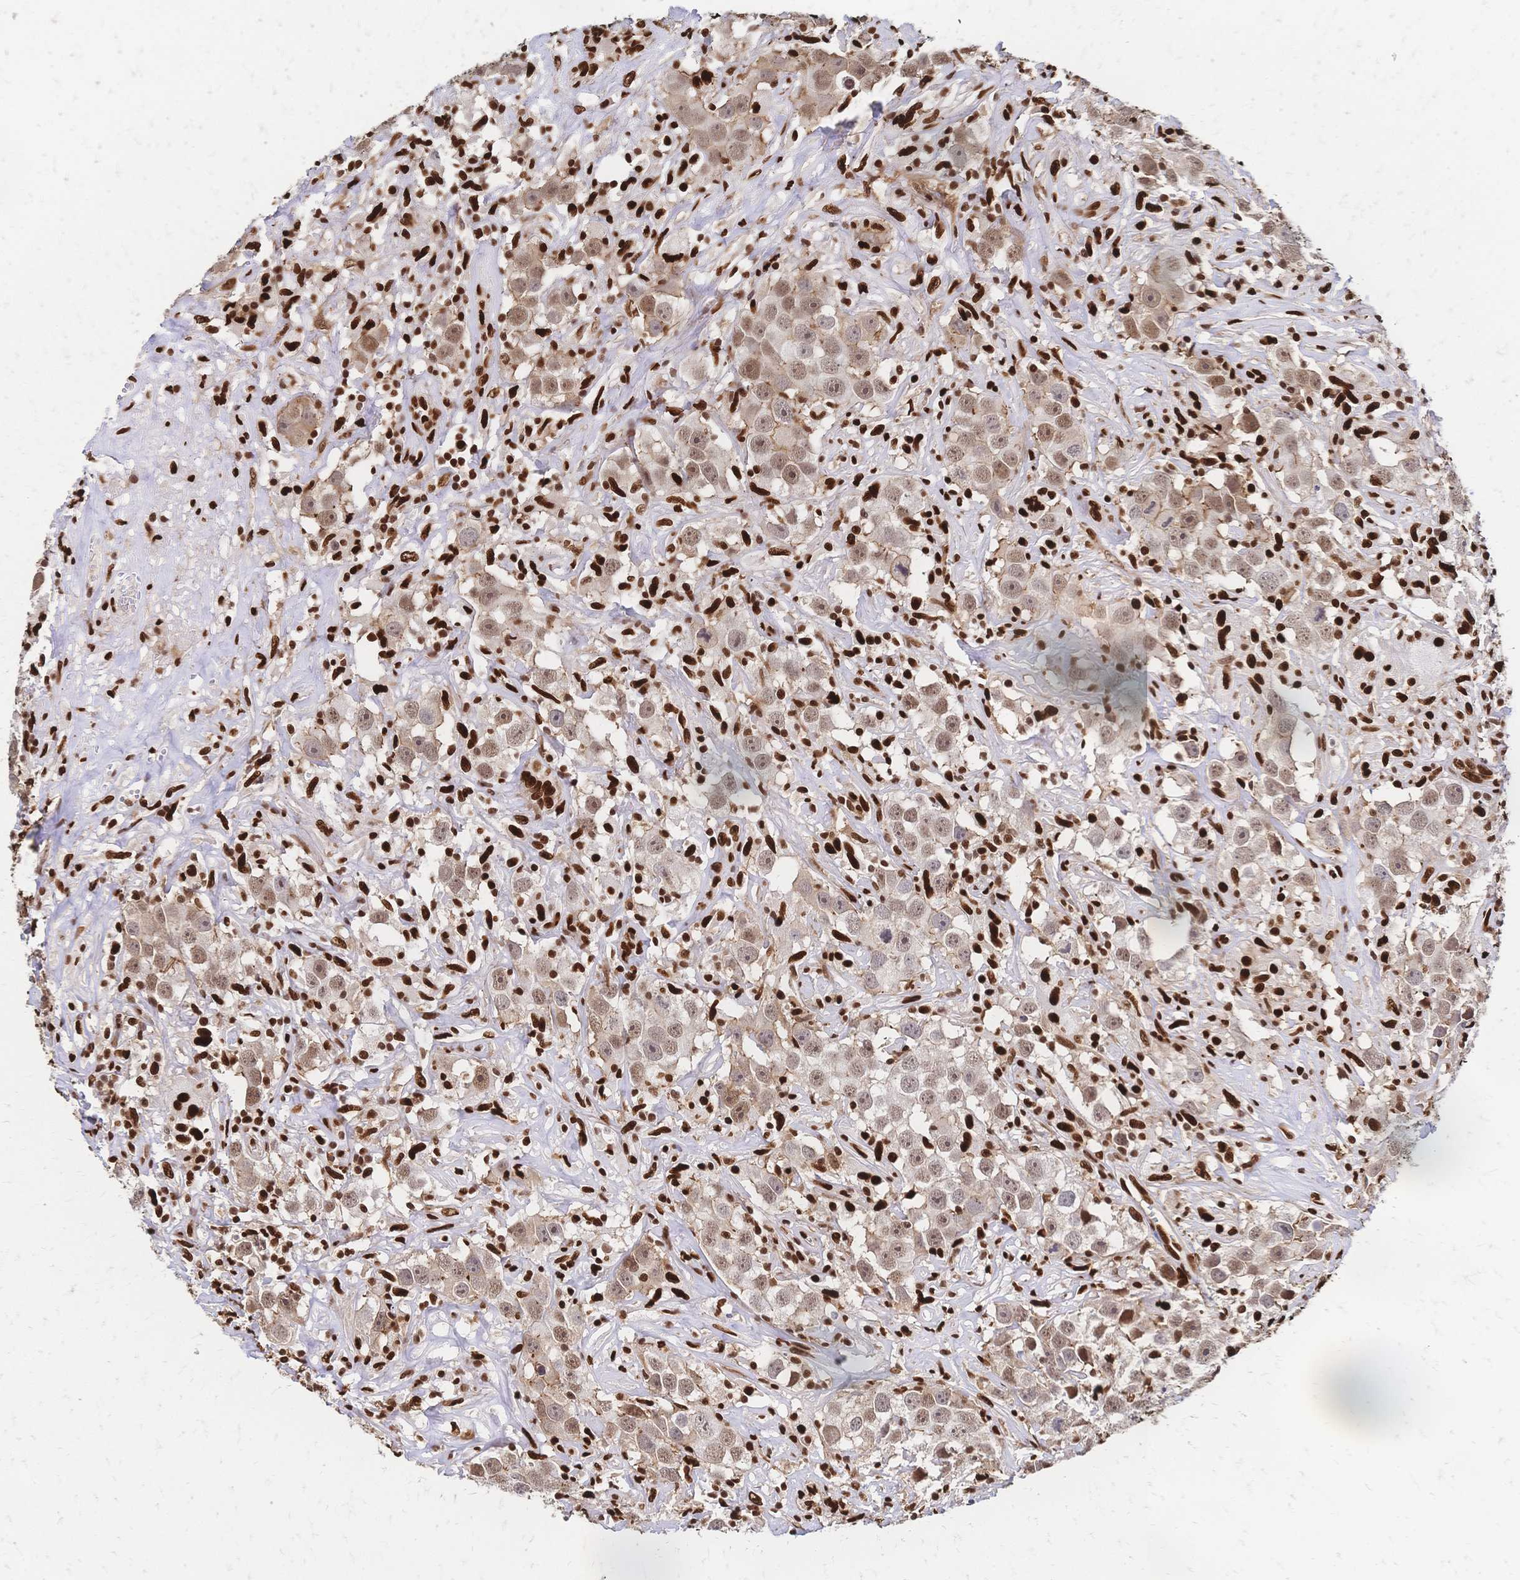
{"staining": {"intensity": "moderate", "quantity": "25%-75%", "location": "nuclear"}, "tissue": "testis cancer", "cell_type": "Tumor cells", "image_type": "cancer", "snomed": [{"axis": "morphology", "description": "Seminoma, NOS"}, {"axis": "topography", "description": "Testis"}], "caption": "The micrograph reveals staining of testis cancer (seminoma), revealing moderate nuclear protein positivity (brown color) within tumor cells.", "gene": "HDGF", "patient": {"sex": "male", "age": 49}}